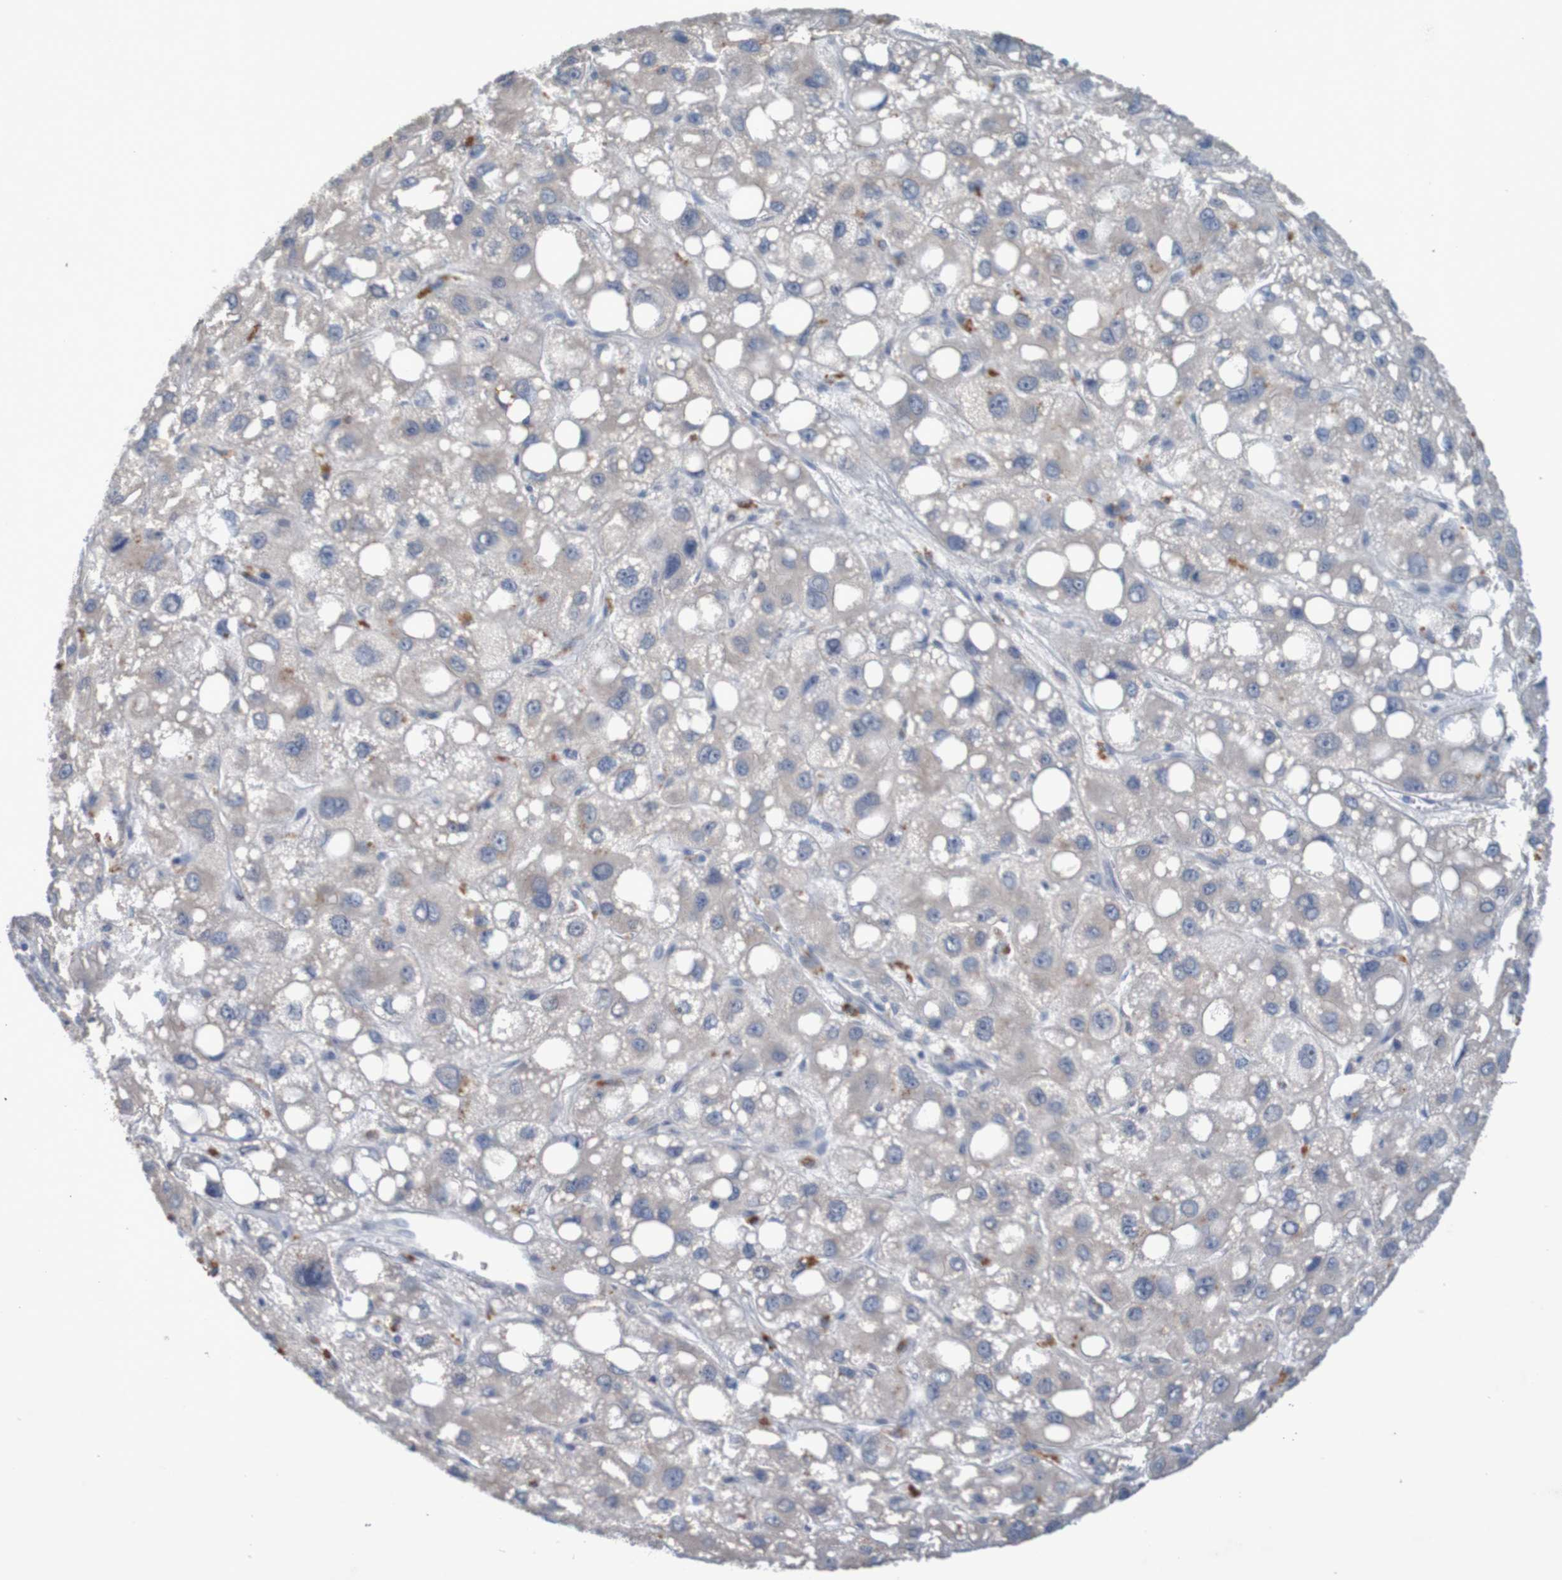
{"staining": {"intensity": "weak", "quantity": "<25%", "location": "cytoplasmic/membranous"}, "tissue": "liver cancer", "cell_type": "Tumor cells", "image_type": "cancer", "snomed": [{"axis": "morphology", "description": "Carcinoma, Hepatocellular, NOS"}, {"axis": "topography", "description": "Liver"}], "caption": "Tumor cells show no significant protein staining in liver cancer. (Immunohistochemistry, brightfield microscopy, high magnification).", "gene": "LTA", "patient": {"sex": "male", "age": 55}}